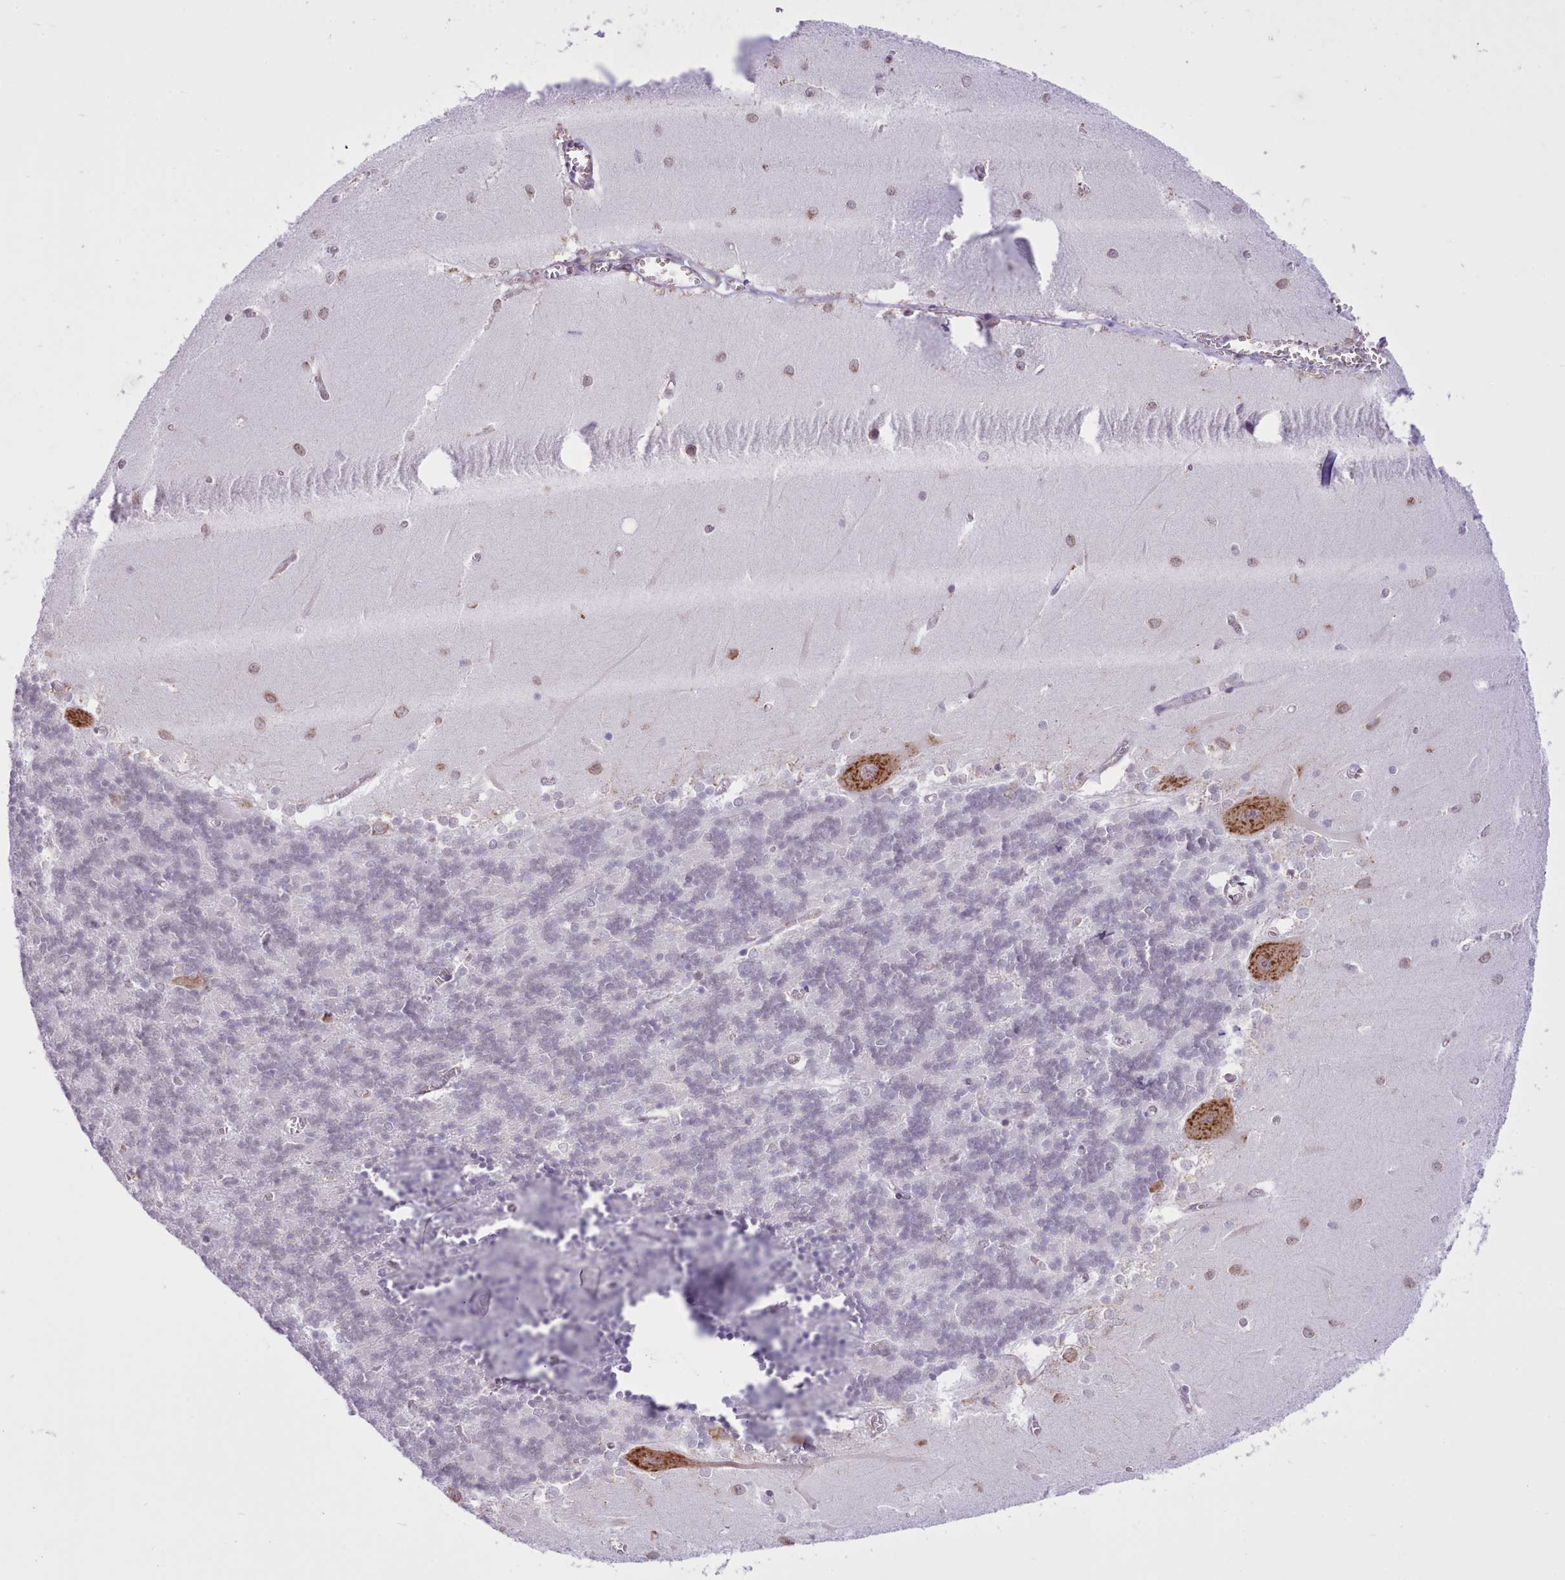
{"staining": {"intensity": "negative", "quantity": "none", "location": "none"}, "tissue": "cerebellum", "cell_type": "Cells in granular layer", "image_type": "normal", "snomed": [{"axis": "morphology", "description": "Normal tissue, NOS"}, {"axis": "topography", "description": "Cerebellum"}], "caption": "Immunohistochemistry (IHC) image of normal cerebellum stained for a protein (brown), which reveals no expression in cells in granular layer.", "gene": "SEC61B", "patient": {"sex": "male", "age": 37}}